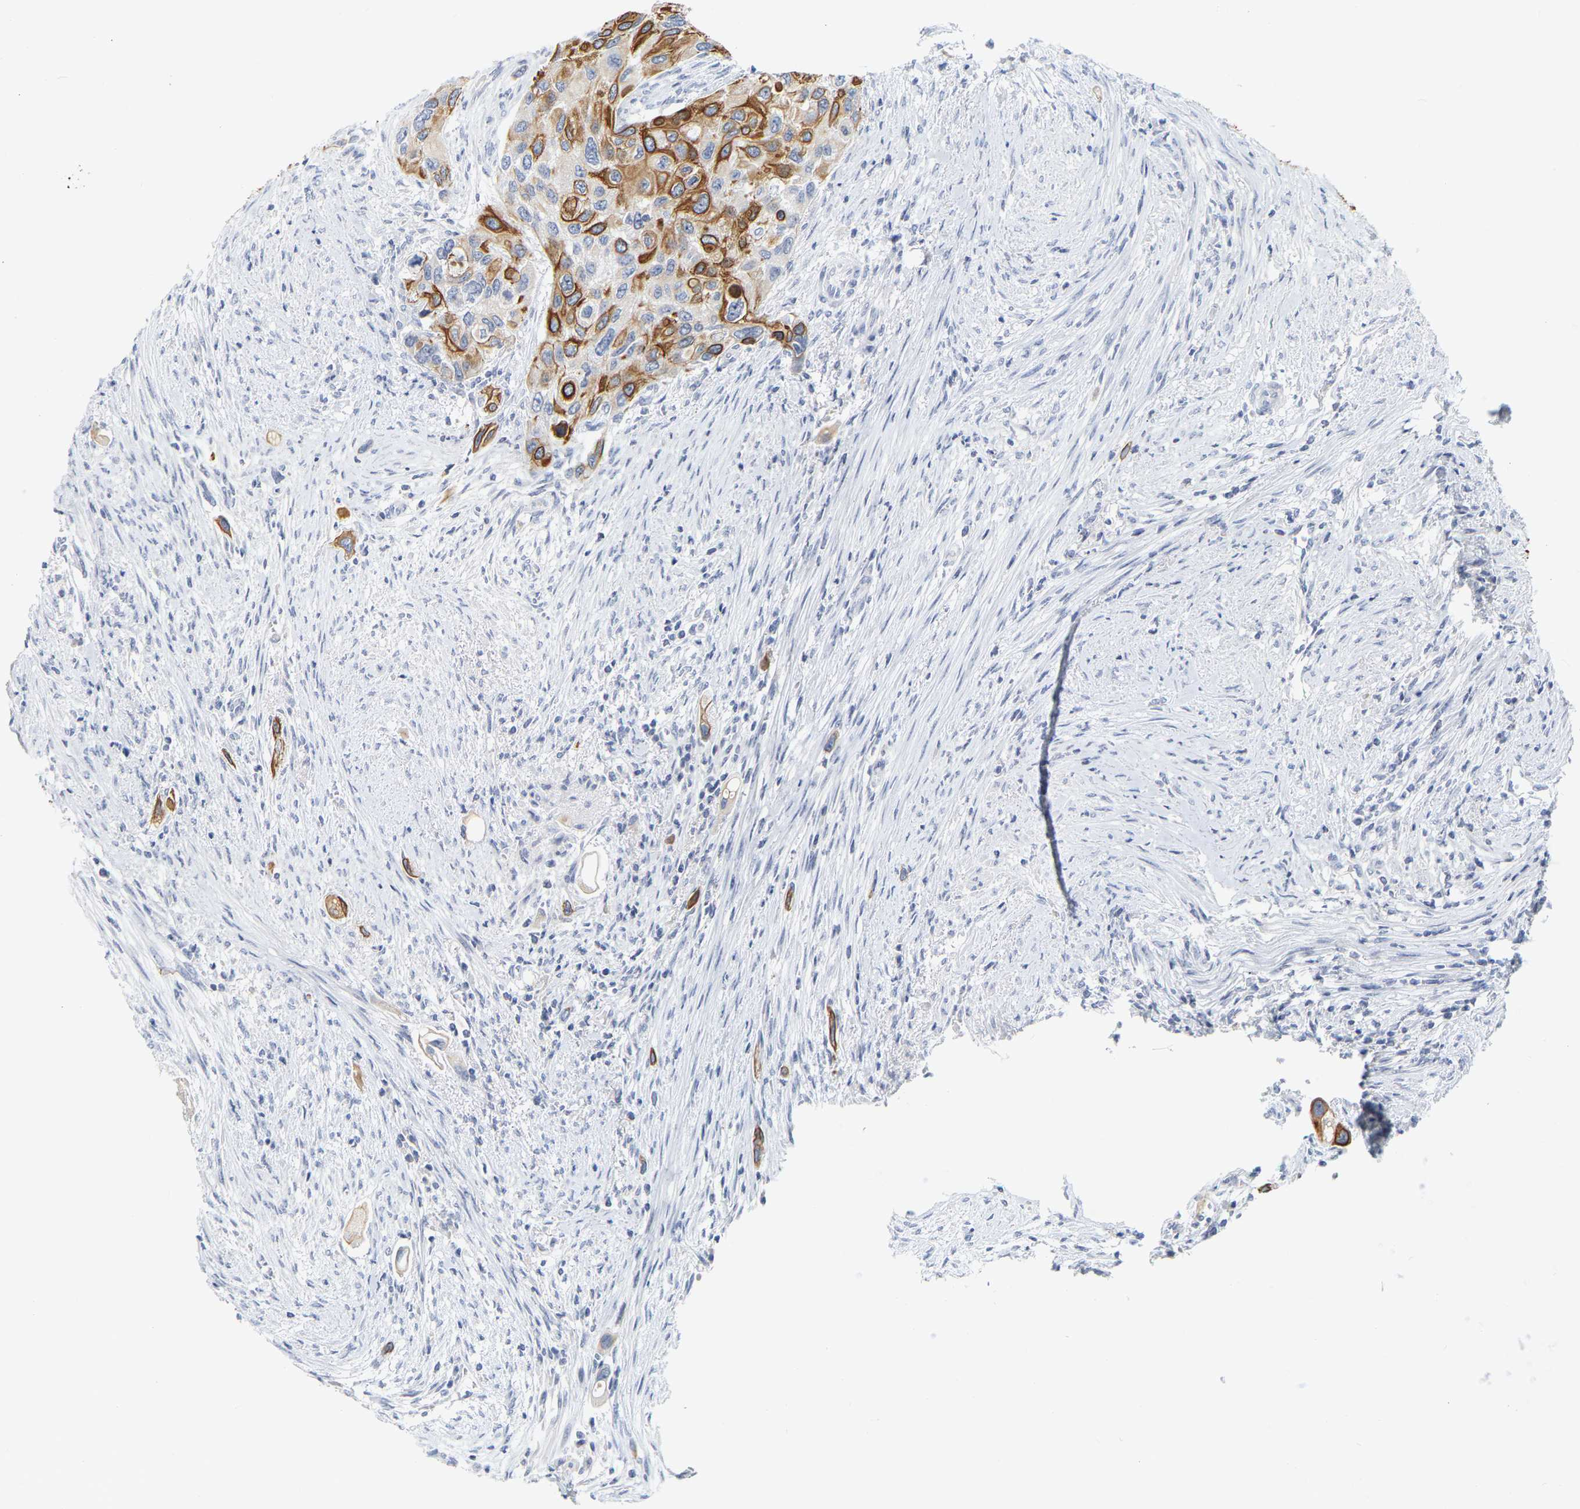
{"staining": {"intensity": "strong", "quantity": ">75%", "location": "cytoplasmic/membranous"}, "tissue": "urothelial cancer", "cell_type": "Tumor cells", "image_type": "cancer", "snomed": [{"axis": "morphology", "description": "Urothelial carcinoma, High grade"}, {"axis": "topography", "description": "Urinary bladder"}], "caption": "A brown stain highlights strong cytoplasmic/membranous staining of a protein in human urothelial cancer tumor cells.", "gene": "KRT76", "patient": {"sex": "female", "age": 56}}